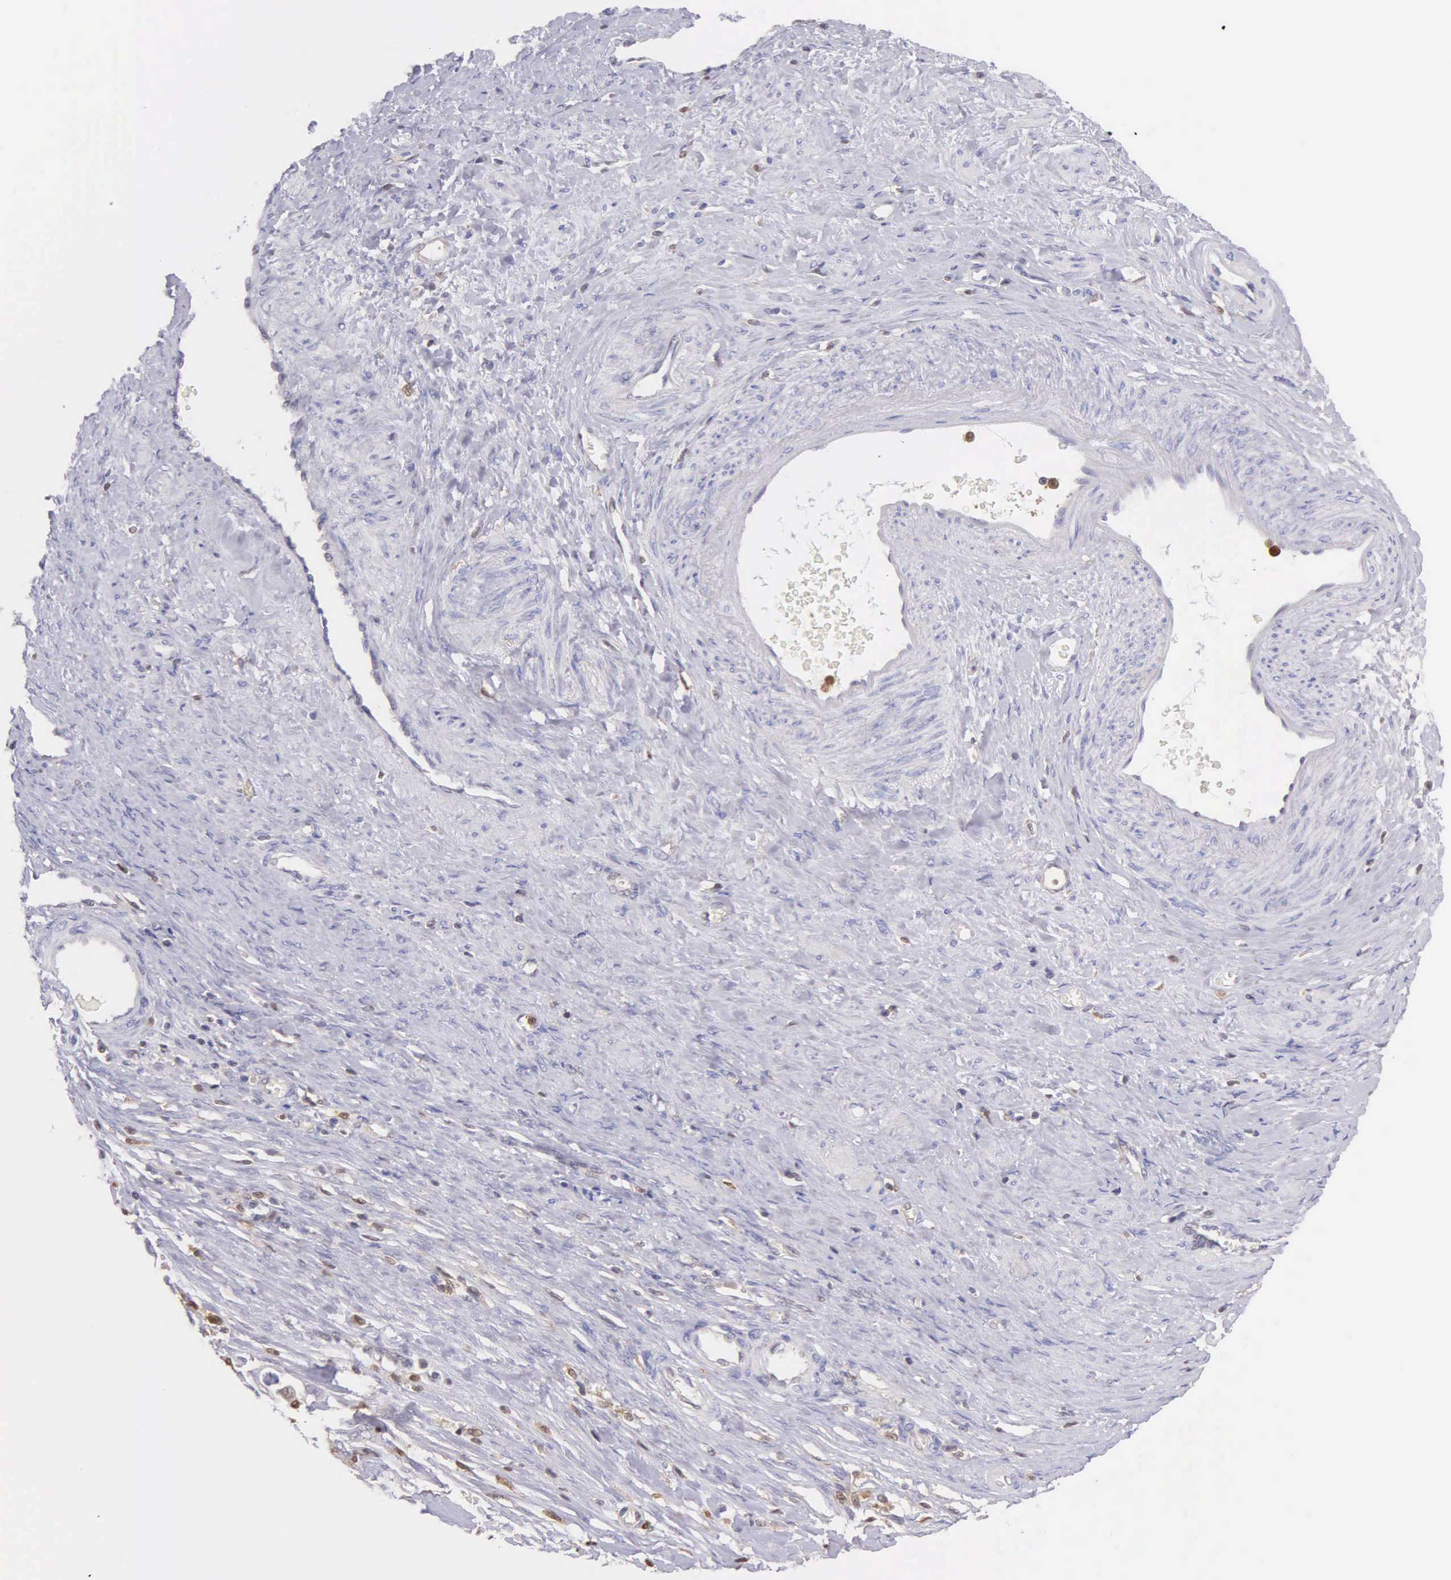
{"staining": {"intensity": "moderate", "quantity": "<25%", "location": "cytoplasmic/membranous"}, "tissue": "ovarian cancer", "cell_type": "Tumor cells", "image_type": "cancer", "snomed": [{"axis": "morphology", "description": "Cystadenocarcinoma, serous, NOS"}, {"axis": "topography", "description": "Ovary"}], "caption": "This is a histology image of IHC staining of serous cystadenocarcinoma (ovarian), which shows moderate staining in the cytoplasmic/membranous of tumor cells.", "gene": "BID", "patient": {"sex": "female", "age": 63}}